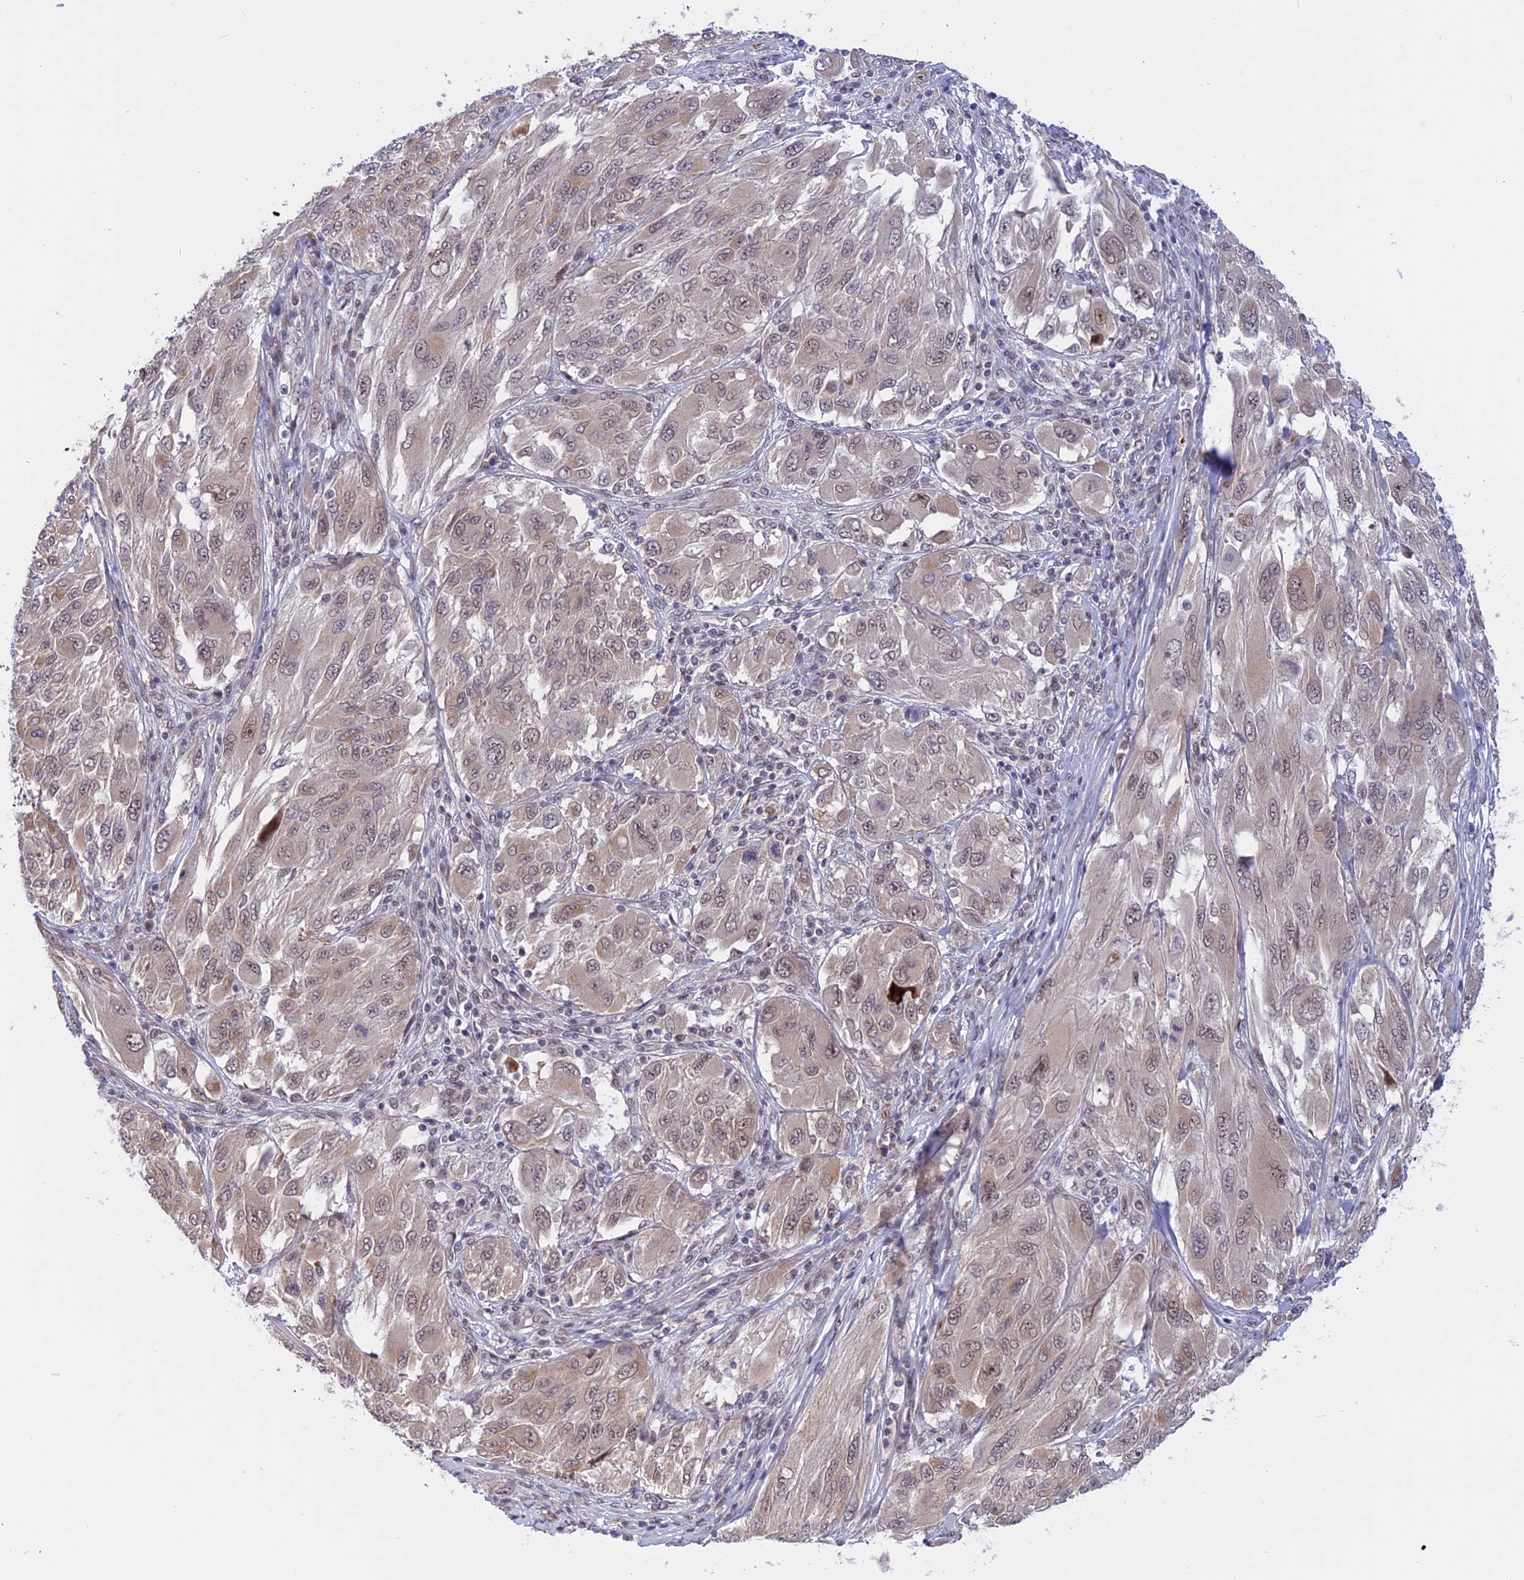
{"staining": {"intensity": "weak", "quantity": ">75%", "location": "cytoplasmic/membranous,nuclear"}, "tissue": "melanoma", "cell_type": "Tumor cells", "image_type": "cancer", "snomed": [{"axis": "morphology", "description": "Malignant melanoma, NOS"}, {"axis": "topography", "description": "Skin"}], "caption": "High-magnification brightfield microscopy of malignant melanoma stained with DAB (brown) and counterstained with hematoxylin (blue). tumor cells exhibit weak cytoplasmic/membranous and nuclear positivity is present in about>75% of cells.", "gene": "POLR2C", "patient": {"sex": "female", "age": 91}}